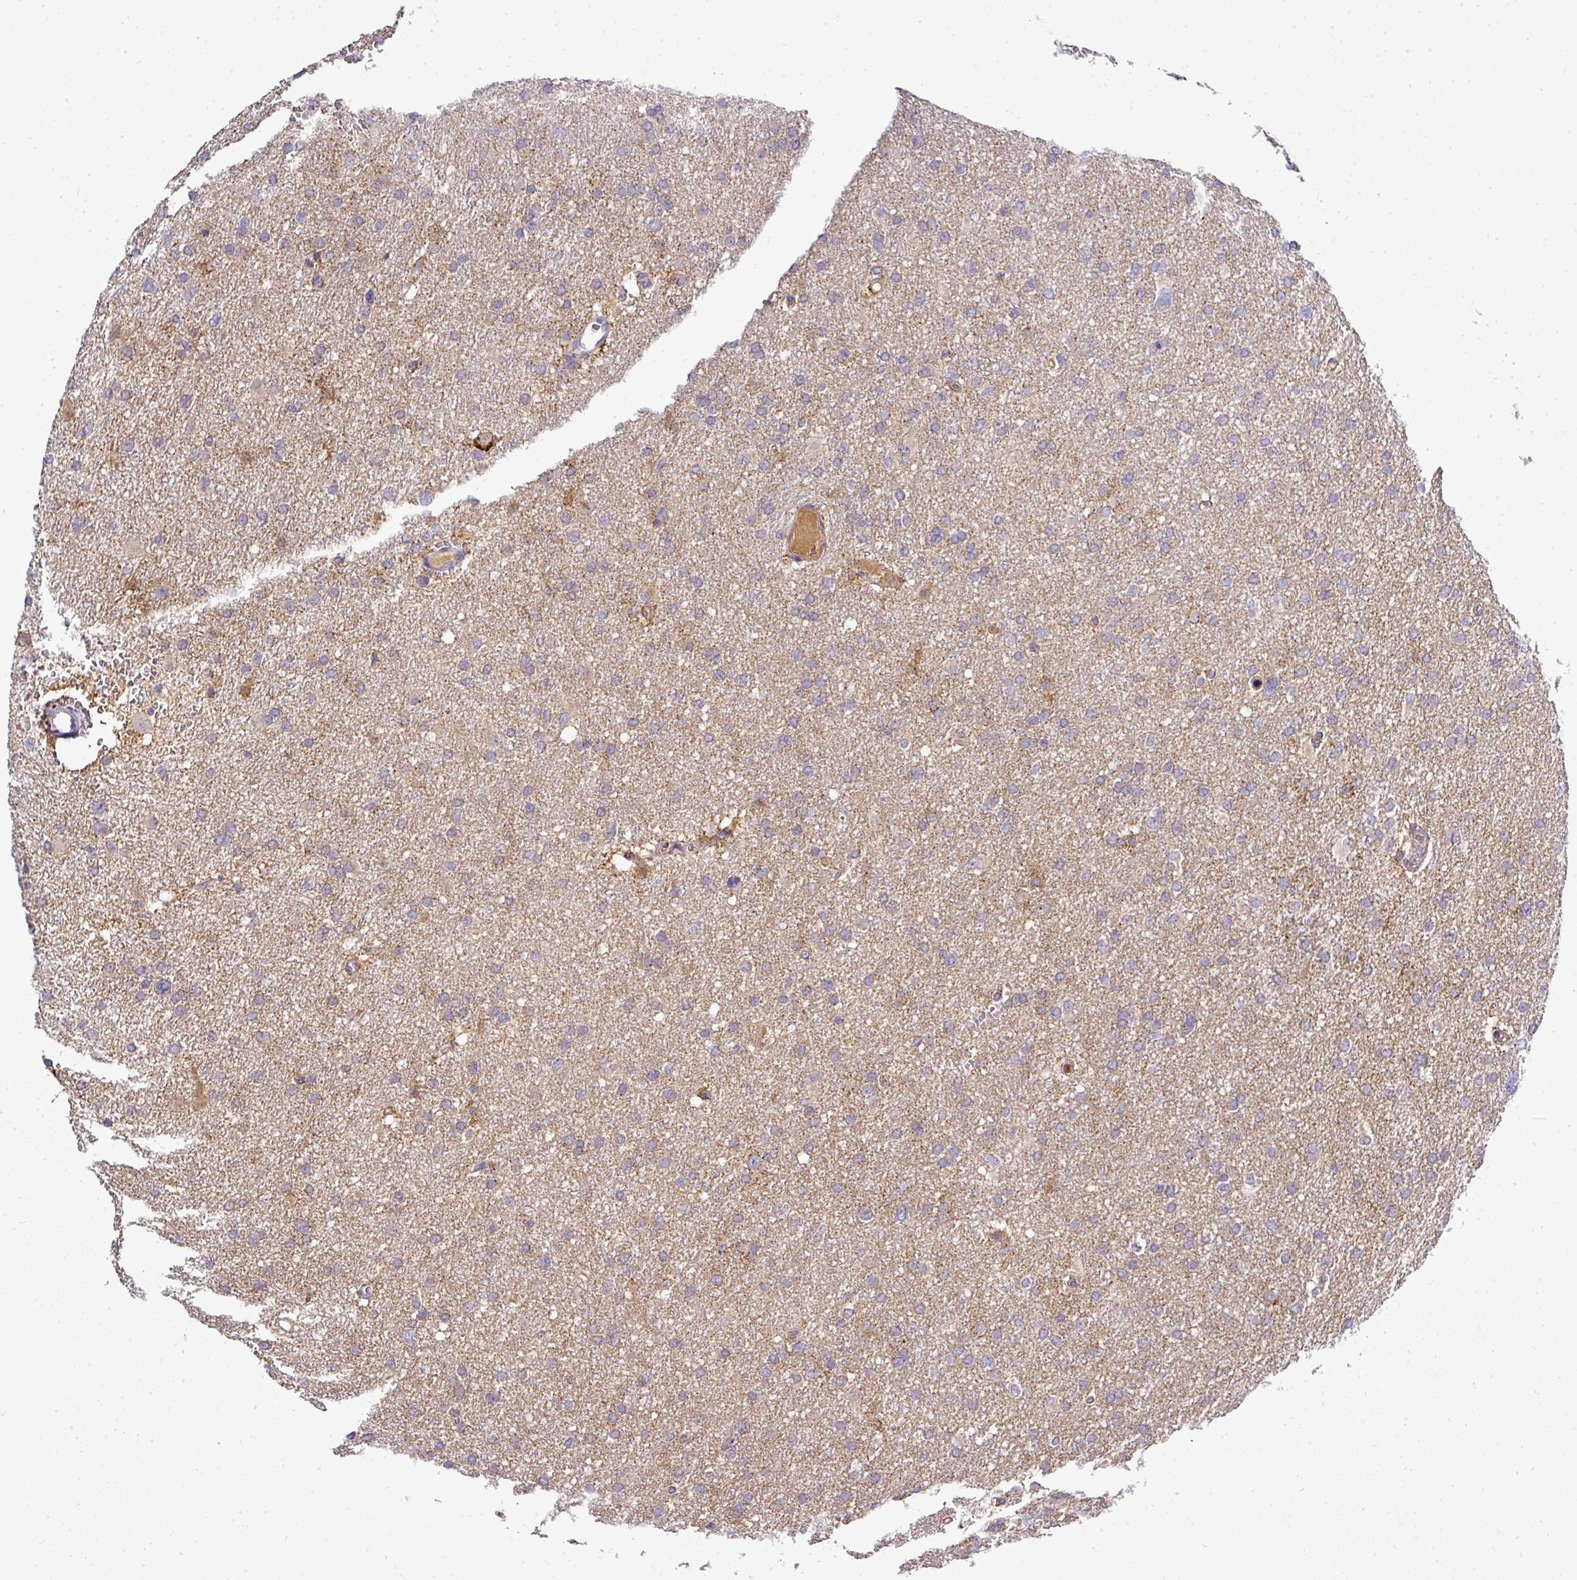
{"staining": {"intensity": "weak", "quantity": "<25%", "location": "cytoplasmic/membranous"}, "tissue": "glioma", "cell_type": "Tumor cells", "image_type": "cancer", "snomed": [{"axis": "morphology", "description": "Glioma, malignant, High grade"}, {"axis": "topography", "description": "Cerebral cortex"}], "caption": "Protein analysis of high-grade glioma (malignant) shows no significant expression in tumor cells.", "gene": "CAB39L", "patient": {"sex": "female", "age": 36}}